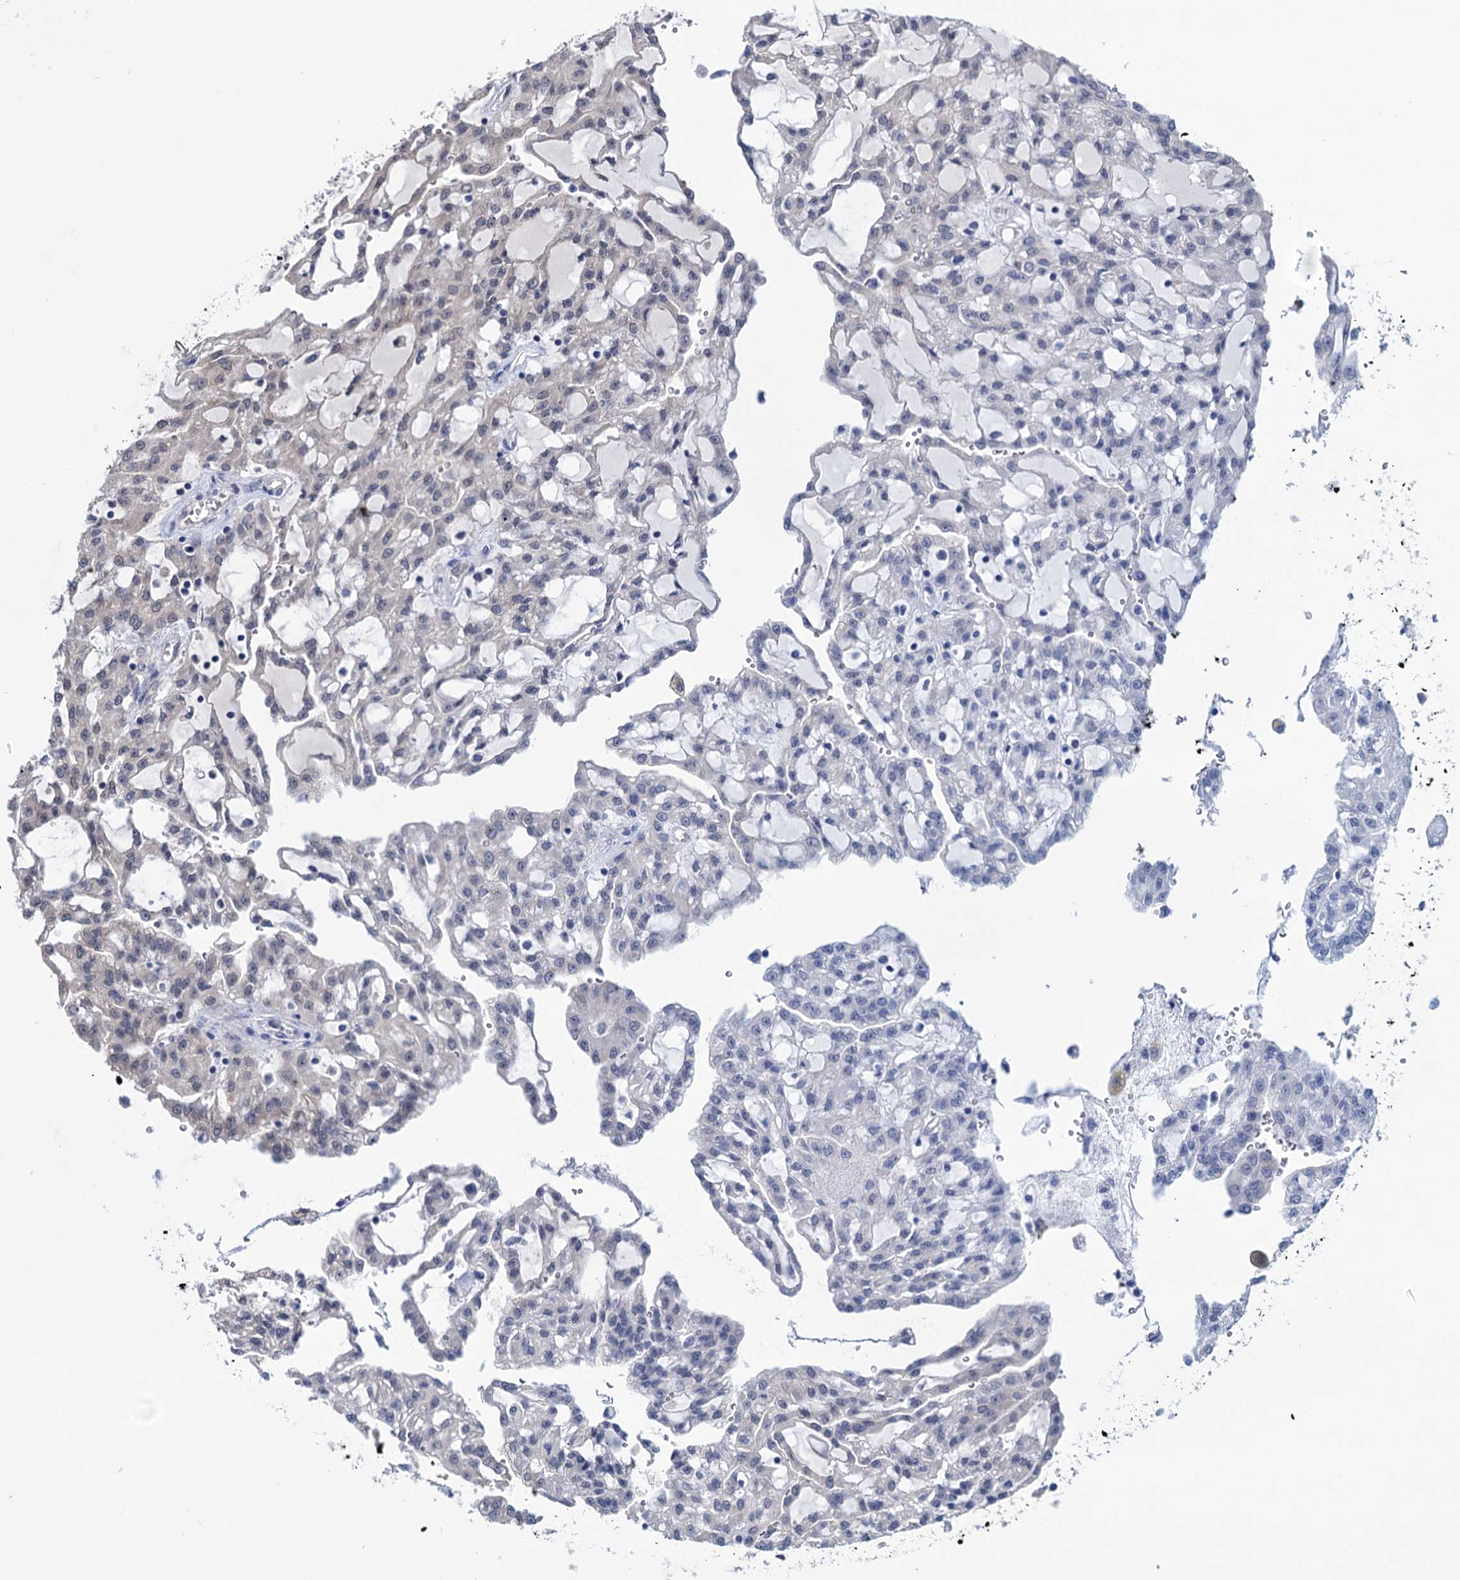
{"staining": {"intensity": "negative", "quantity": "none", "location": "none"}, "tissue": "renal cancer", "cell_type": "Tumor cells", "image_type": "cancer", "snomed": [{"axis": "morphology", "description": "Adenocarcinoma, NOS"}, {"axis": "topography", "description": "Kidney"}], "caption": "Renal cancer was stained to show a protein in brown. There is no significant expression in tumor cells.", "gene": "EYA4", "patient": {"sex": "male", "age": 63}}